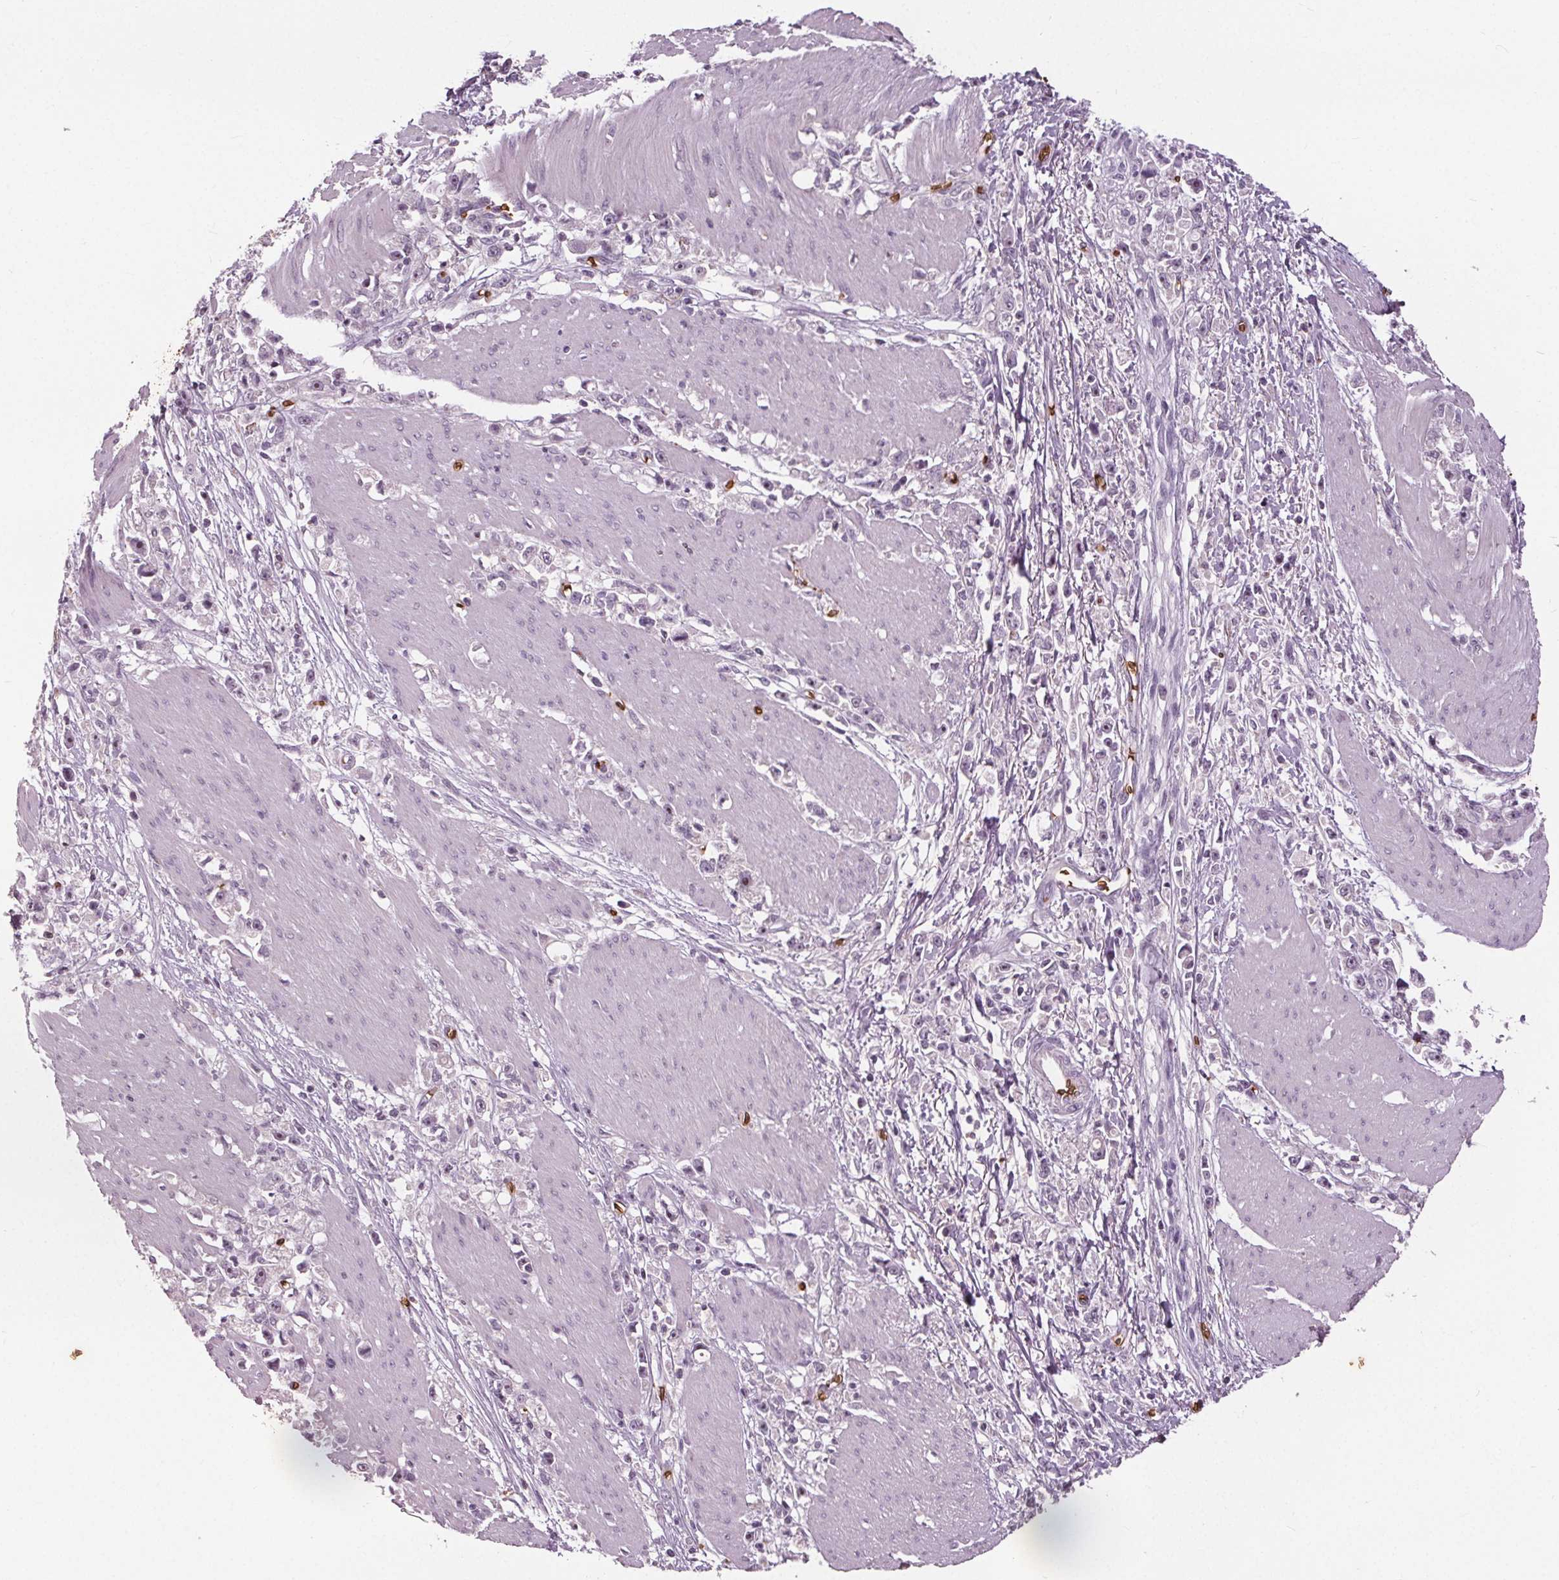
{"staining": {"intensity": "negative", "quantity": "none", "location": "none"}, "tissue": "stomach cancer", "cell_type": "Tumor cells", "image_type": "cancer", "snomed": [{"axis": "morphology", "description": "Adenocarcinoma, NOS"}, {"axis": "topography", "description": "Stomach"}], "caption": "An immunohistochemistry micrograph of stomach cancer (adenocarcinoma) is shown. There is no staining in tumor cells of stomach cancer (adenocarcinoma).", "gene": "SLC4A1", "patient": {"sex": "female", "age": 59}}